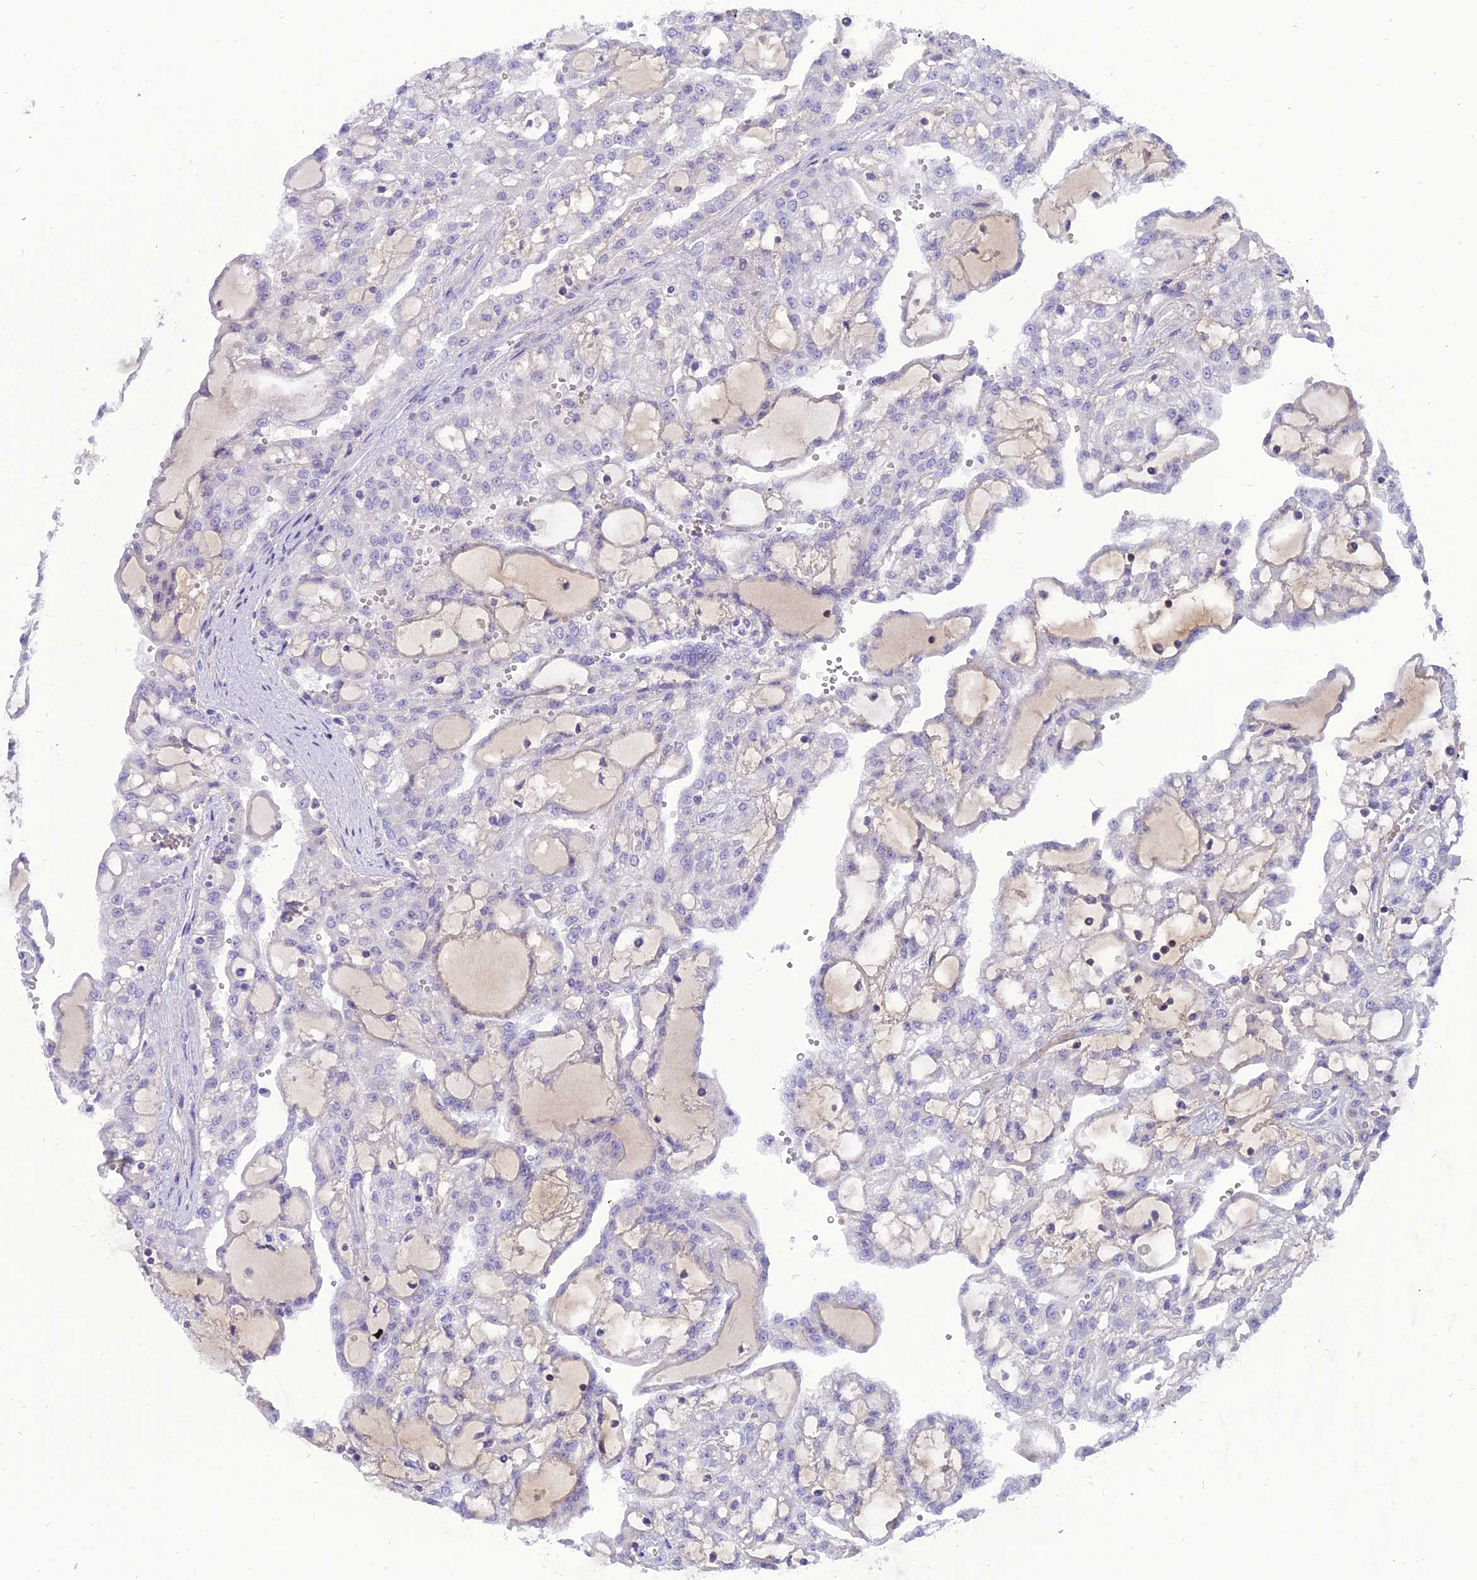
{"staining": {"intensity": "negative", "quantity": "none", "location": "none"}, "tissue": "renal cancer", "cell_type": "Tumor cells", "image_type": "cancer", "snomed": [{"axis": "morphology", "description": "Adenocarcinoma, NOS"}, {"axis": "topography", "description": "Kidney"}], "caption": "IHC image of renal adenocarcinoma stained for a protein (brown), which demonstrates no positivity in tumor cells.", "gene": "MBD3L1", "patient": {"sex": "male", "age": 63}}